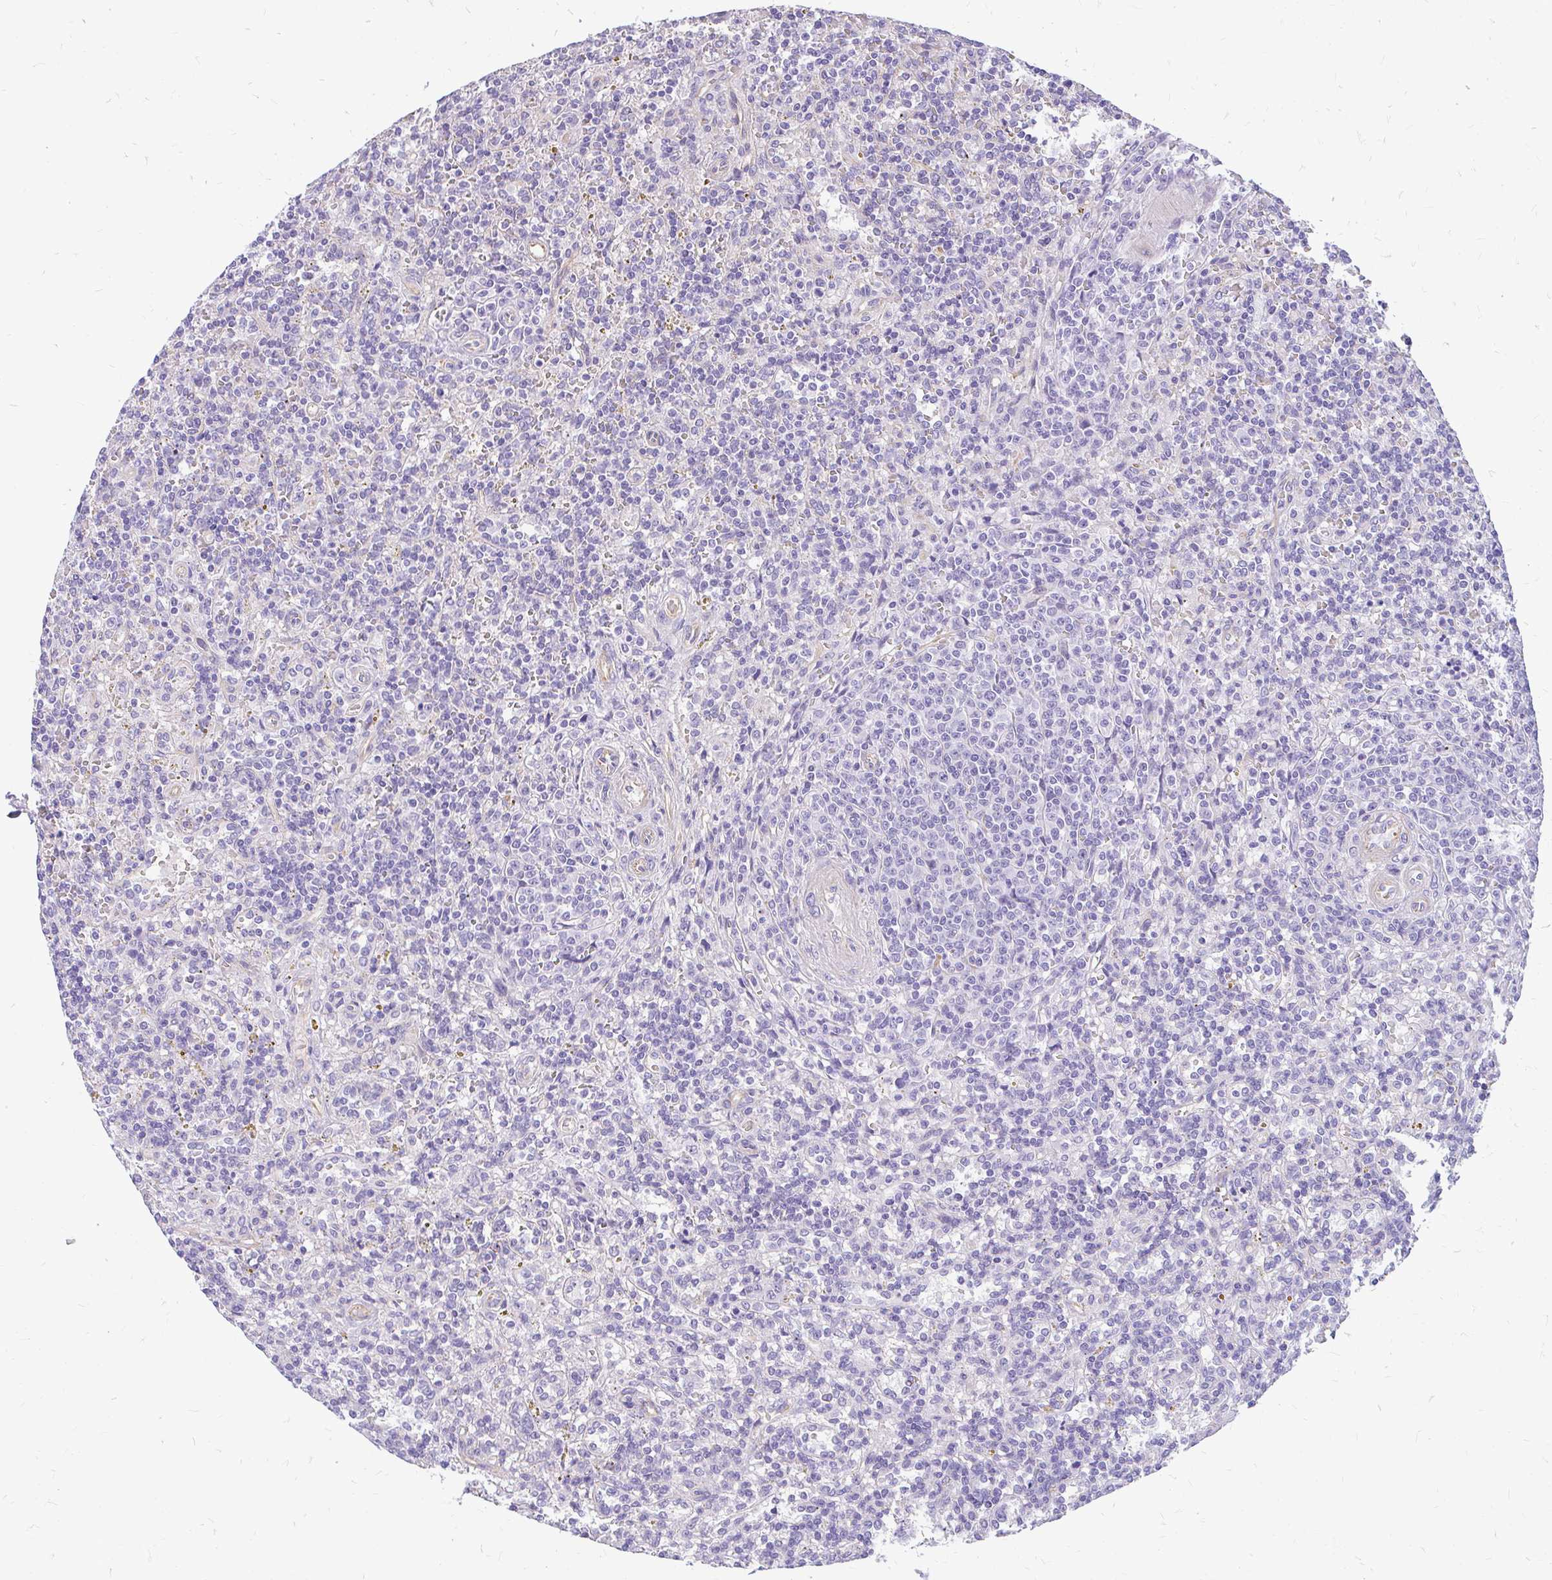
{"staining": {"intensity": "negative", "quantity": "none", "location": "none"}, "tissue": "lymphoma", "cell_type": "Tumor cells", "image_type": "cancer", "snomed": [{"axis": "morphology", "description": "Malignant lymphoma, non-Hodgkin's type, Low grade"}, {"axis": "topography", "description": "Spleen"}], "caption": "A high-resolution image shows IHC staining of low-grade malignant lymphoma, non-Hodgkin's type, which displays no significant positivity in tumor cells.", "gene": "FAM83C", "patient": {"sex": "male", "age": 67}}